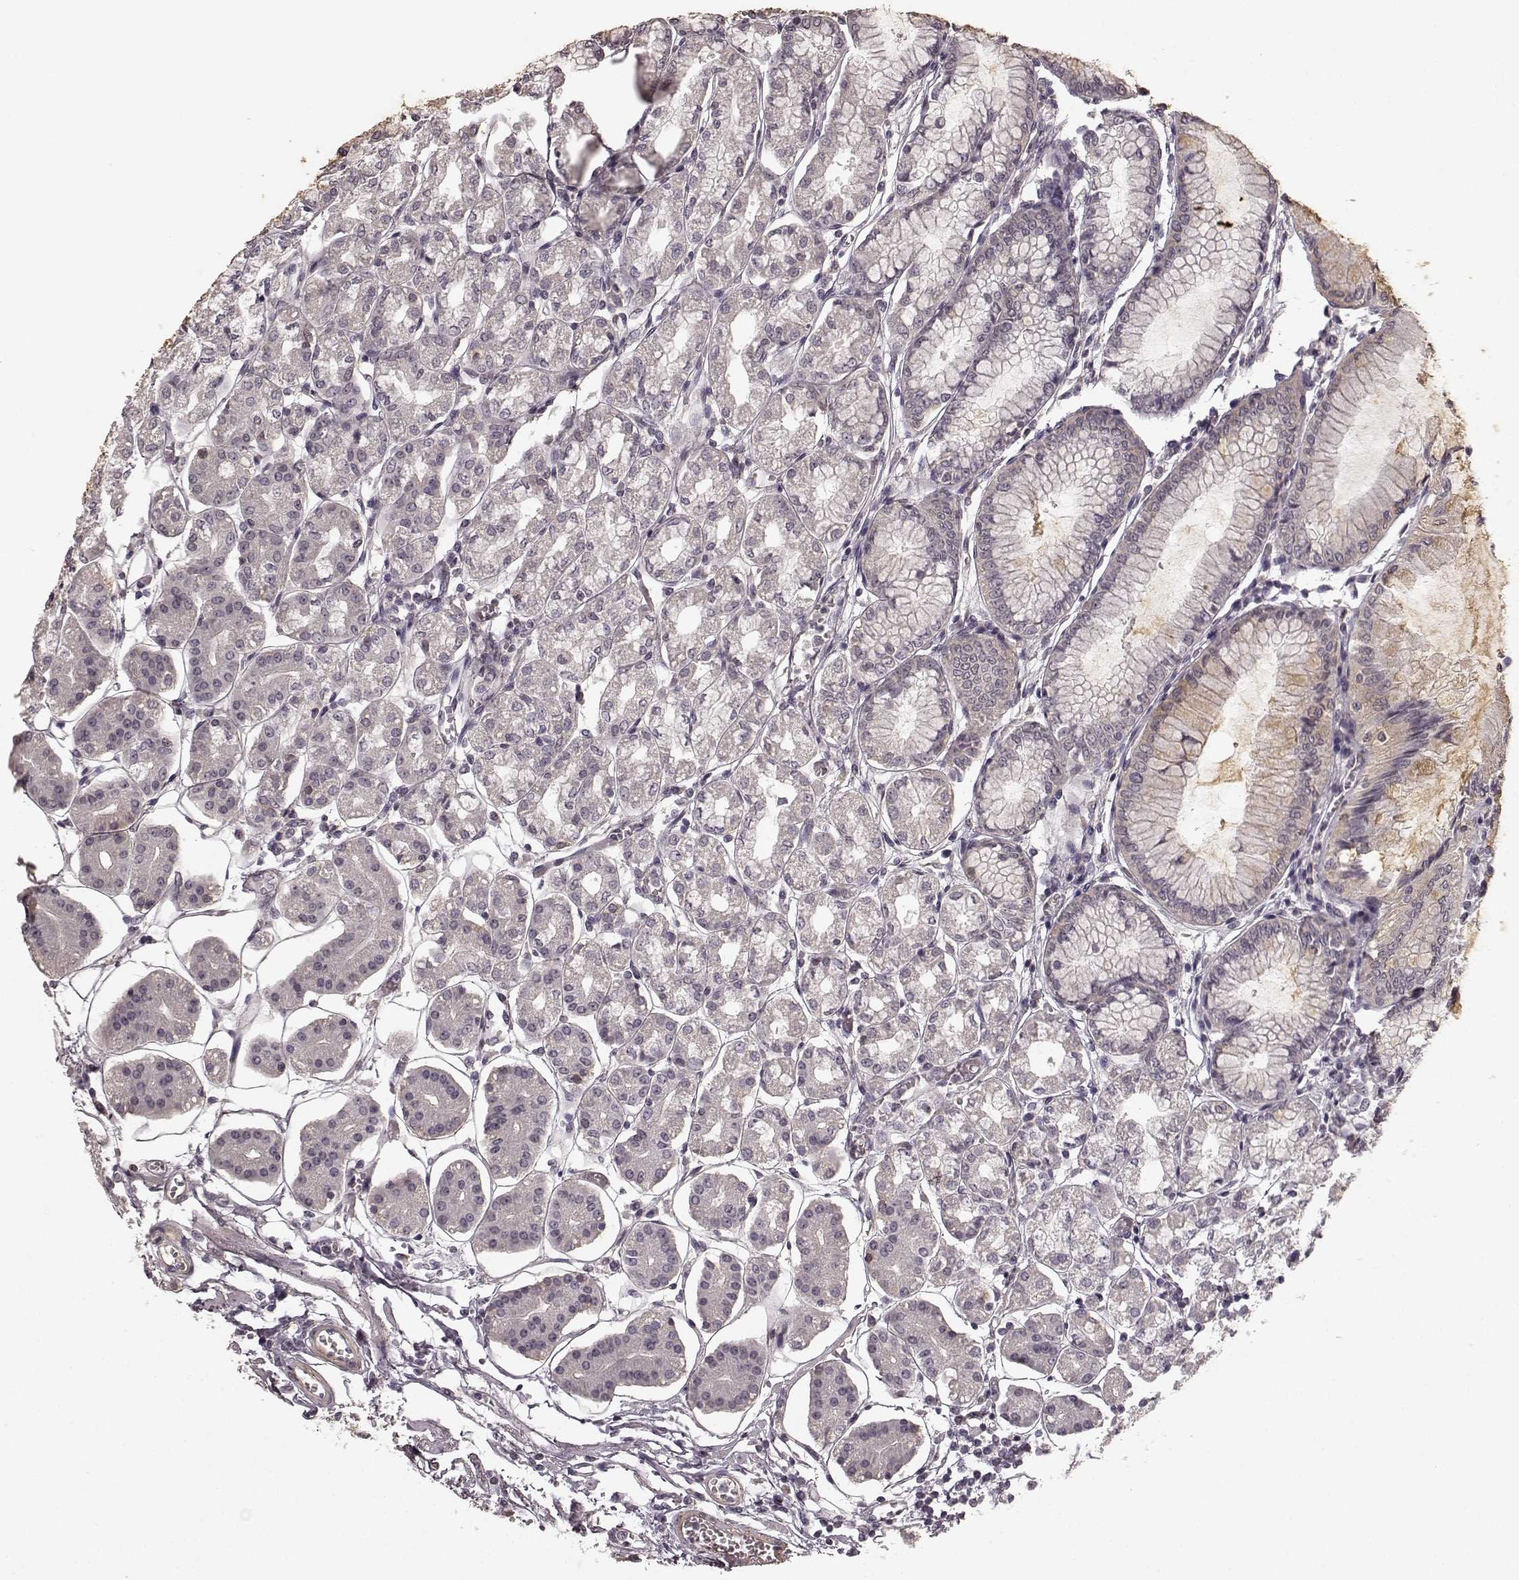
{"staining": {"intensity": "negative", "quantity": "none", "location": "none"}, "tissue": "stomach", "cell_type": "Glandular cells", "image_type": "normal", "snomed": [{"axis": "morphology", "description": "Normal tissue, NOS"}, {"axis": "topography", "description": "Skeletal muscle"}, {"axis": "topography", "description": "Stomach"}], "caption": "Immunohistochemistry (IHC) photomicrograph of benign stomach: human stomach stained with DAB demonstrates no significant protein positivity in glandular cells.", "gene": "PRKCE", "patient": {"sex": "female", "age": 57}}